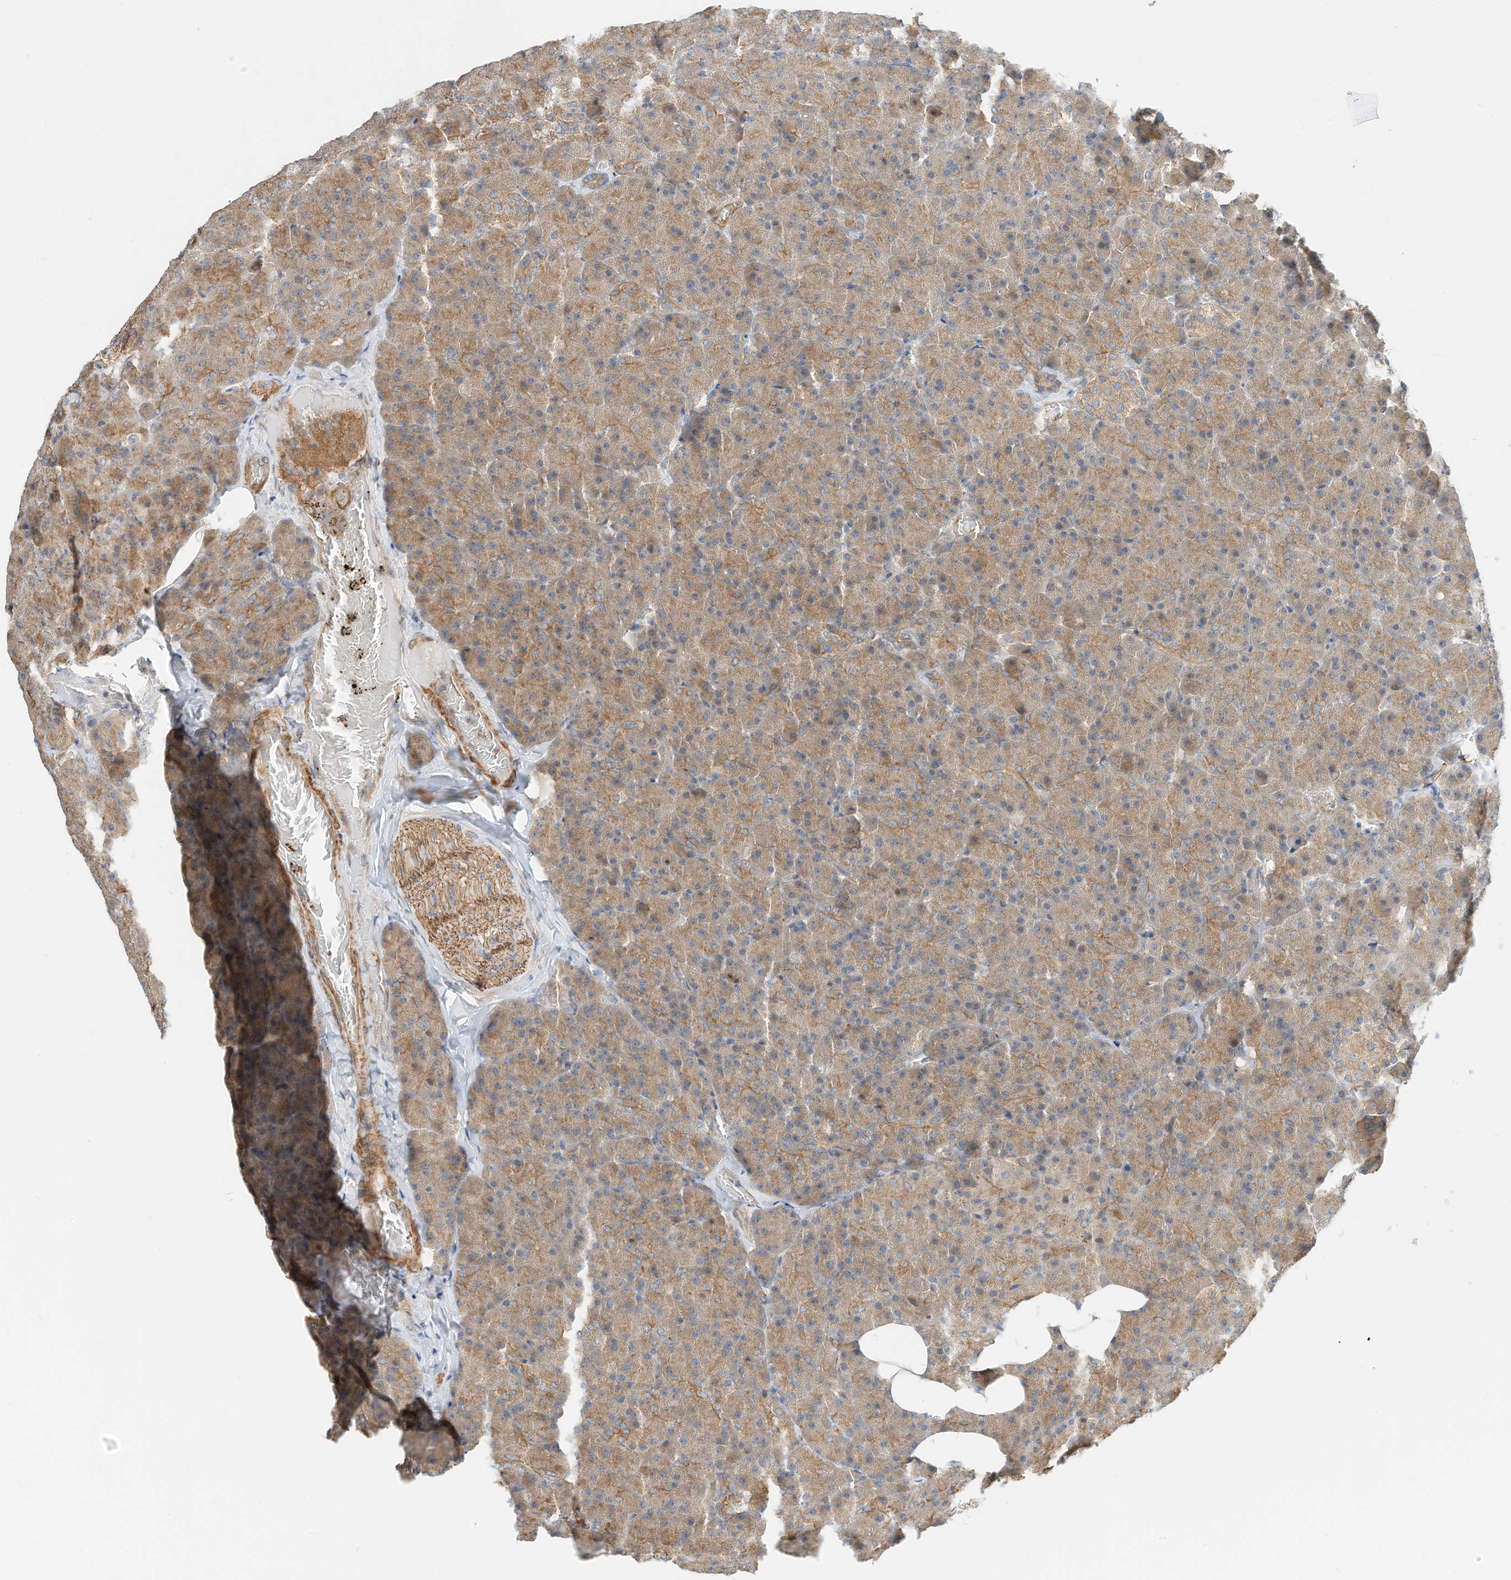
{"staining": {"intensity": "moderate", "quantity": ">75%", "location": "cytoplasmic/membranous"}, "tissue": "pancreas", "cell_type": "Exocrine glandular cells", "image_type": "normal", "snomed": [{"axis": "morphology", "description": "Normal tissue, NOS"}, {"axis": "morphology", "description": "Carcinoid, malignant, NOS"}, {"axis": "topography", "description": "Pancreas"}], "caption": "DAB (3,3'-diaminobenzidine) immunohistochemical staining of unremarkable pancreas demonstrates moderate cytoplasmic/membranous protein expression in about >75% of exocrine glandular cells.", "gene": "OFD1", "patient": {"sex": "female", "age": 35}}